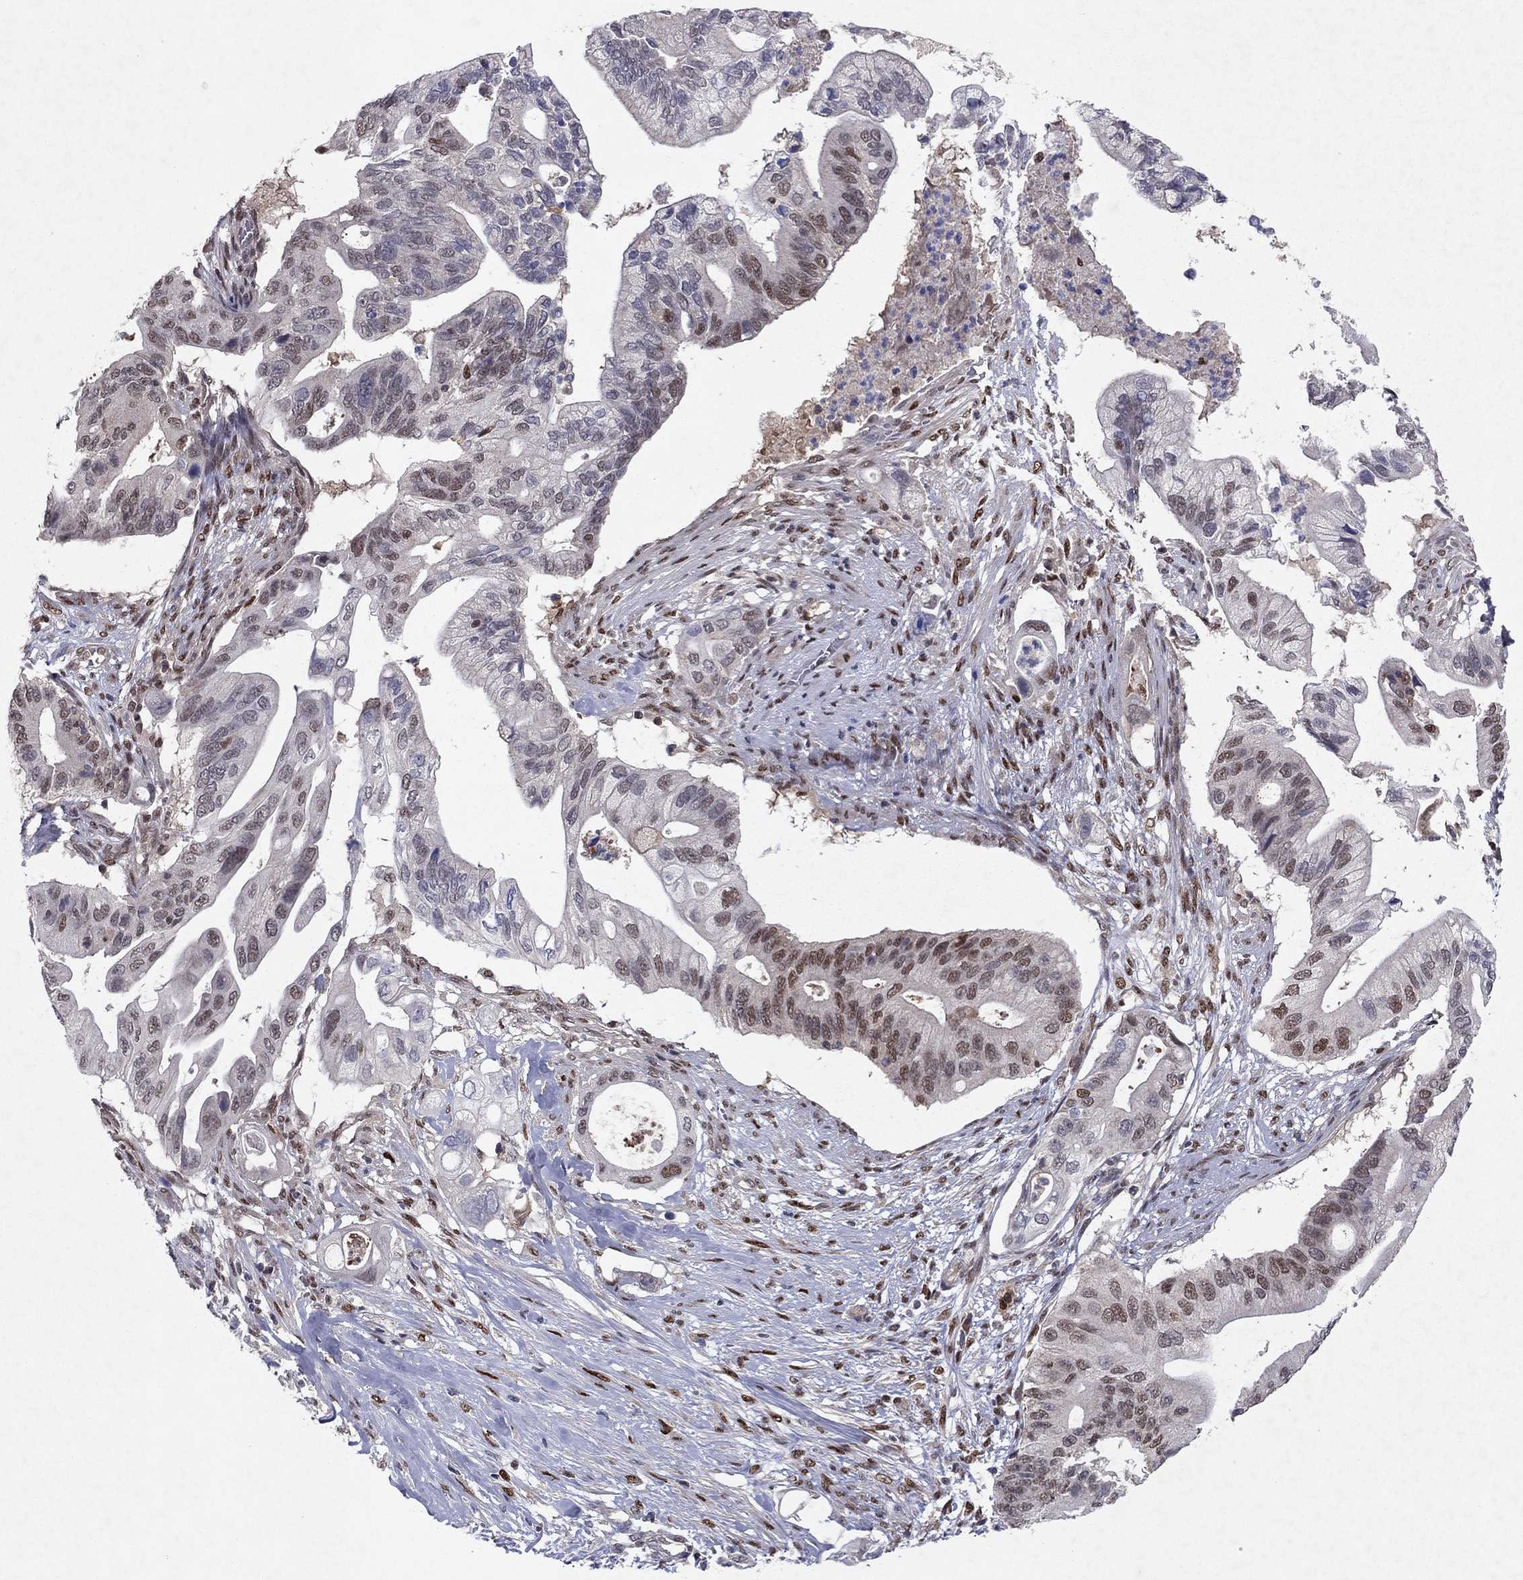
{"staining": {"intensity": "moderate", "quantity": "<25%", "location": "nuclear"}, "tissue": "pancreatic cancer", "cell_type": "Tumor cells", "image_type": "cancer", "snomed": [{"axis": "morphology", "description": "Adenocarcinoma, NOS"}, {"axis": "topography", "description": "Pancreas"}], "caption": "This image demonstrates adenocarcinoma (pancreatic) stained with immunohistochemistry (IHC) to label a protein in brown. The nuclear of tumor cells show moderate positivity for the protein. Nuclei are counter-stained blue.", "gene": "CRTC1", "patient": {"sex": "female", "age": 72}}